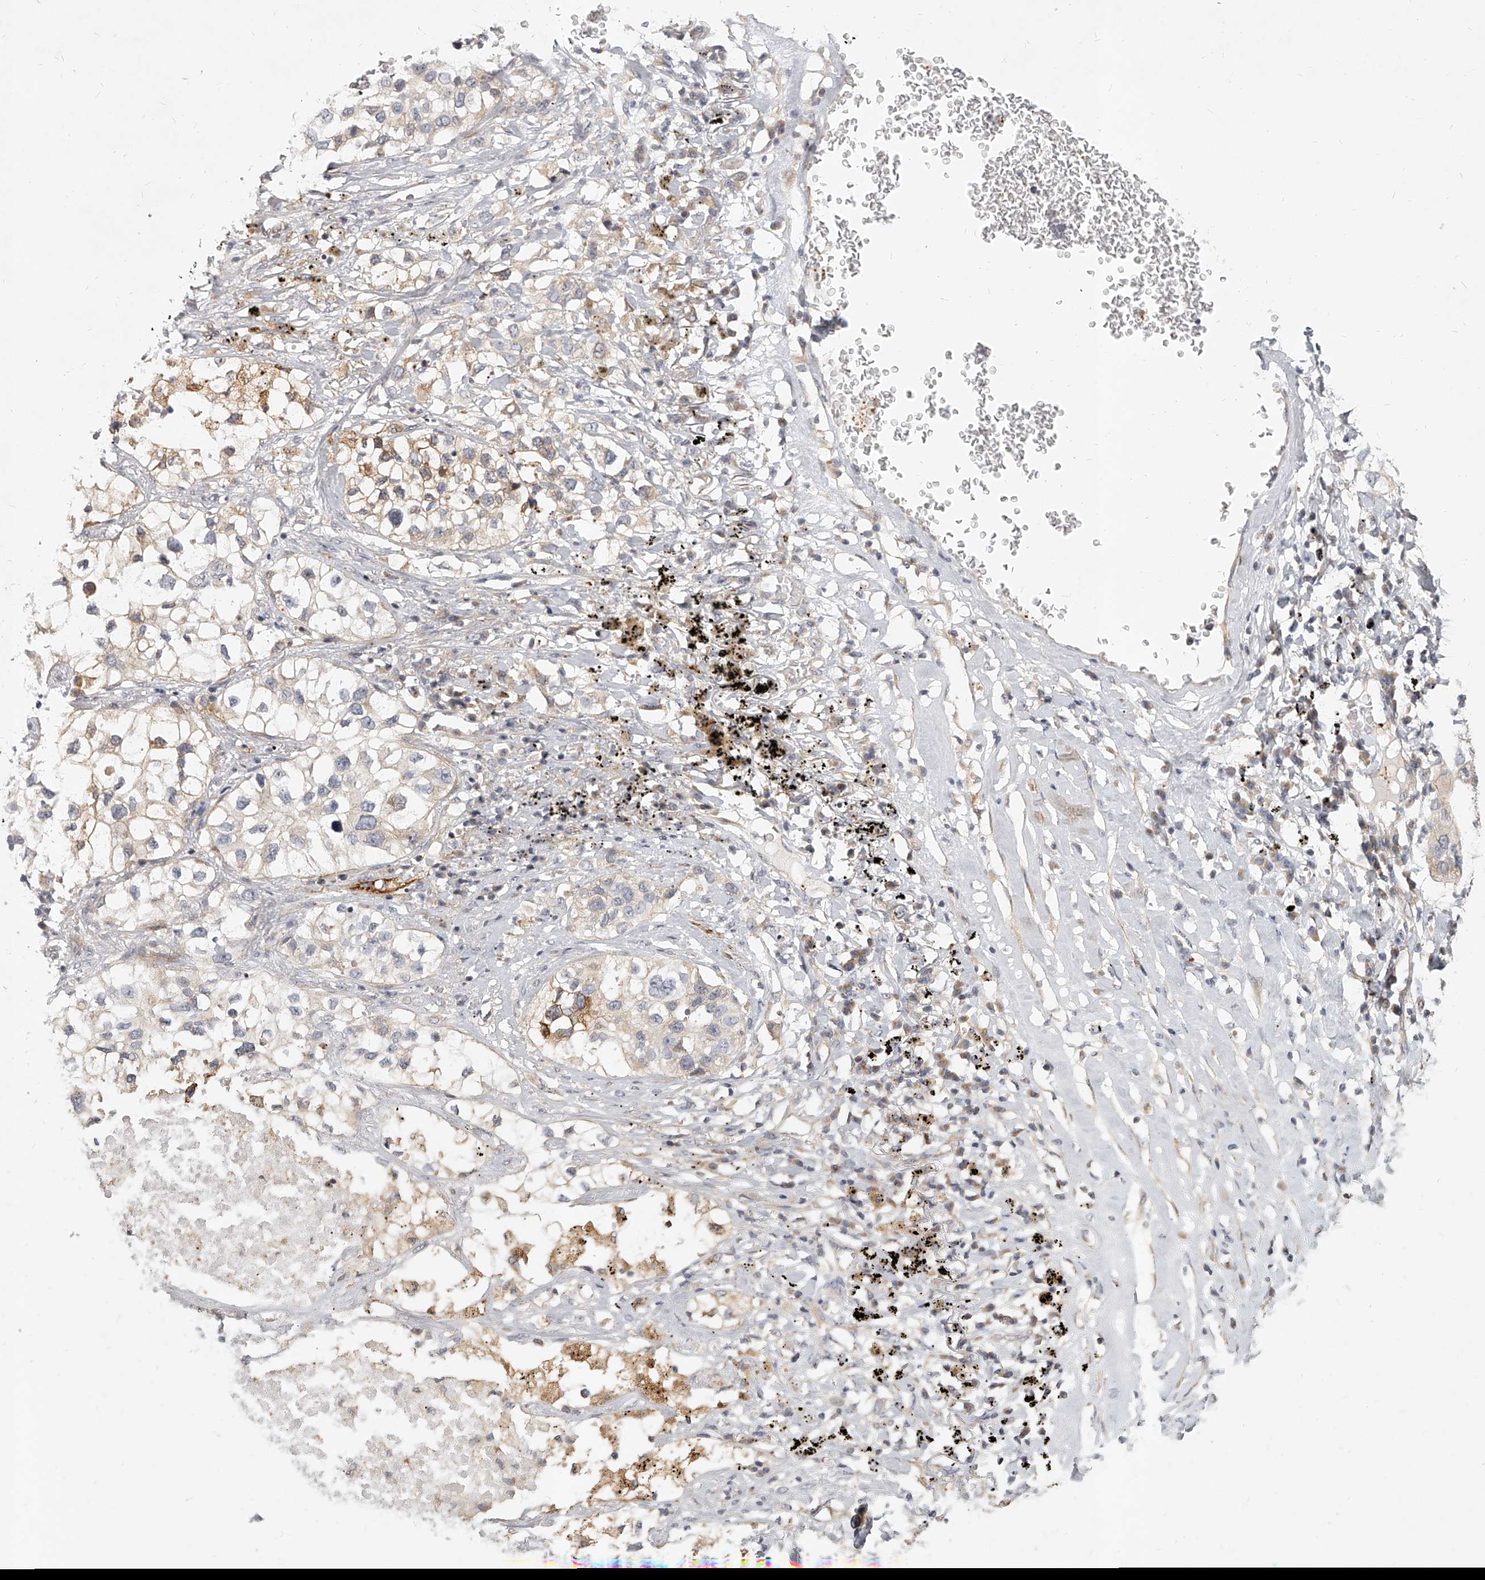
{"staining": {"intensity": "weak", "quantity": "<25%", "location": "cytoplasmic/membranous"}, "tissue": "lung cancer", "cell_type": "Tumor cells", "image_type": "cancer", "snomed": [{"axis": "morphology", "description": "Adenocarcinoma, NOS"}, {"axis": "topography", "description": "Lung"}], "caption": "Immunohistochemistry of lung cancer (adenocarcinoma) exhibits no staining in tumor cells.", "gene": "SLC37A1", "patient": {"sex": "male", "age": 63}}